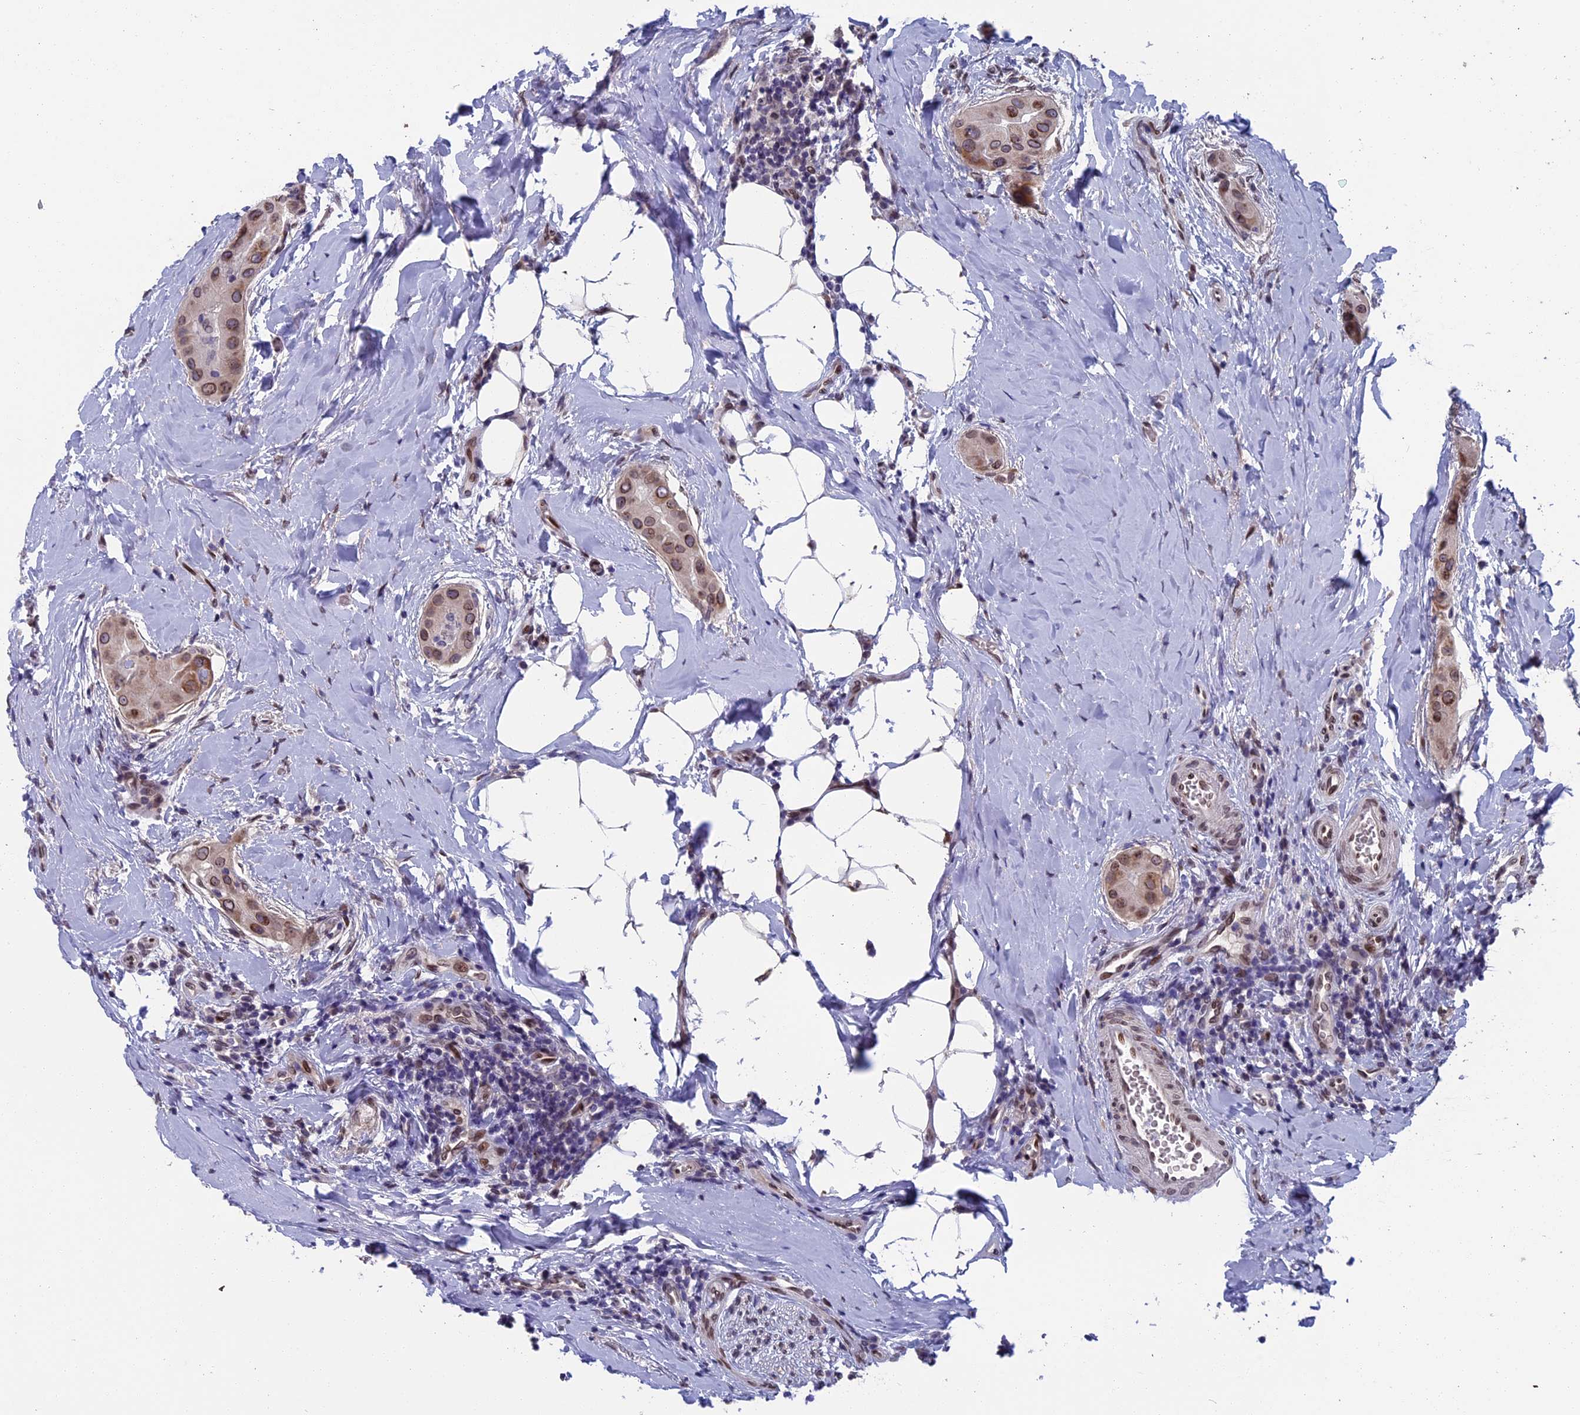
{"staining": {"intensity": "strong", "quantity": "25%-75%", "location": "cytoplasmic/membranous"}, "tissue": "thyroid cancer", "cell_type": "Tumor cells", "image_type": "cancer", "snomed": [{"axis": "morphology", "description": "Papillary adenocarcinoma, NOS"}, {"axis": "topography", "description": "Thyroid gland"}], "caption": "Immunohistochemical staining of thyroid papillary adenocarcinoma reveals high levels of strong cytoplasmic/membranous protein staining in approximately 25%-75% of tumor cells.", "gene": "GPSM1", "patient": {"sex": "male", "age": 33}}